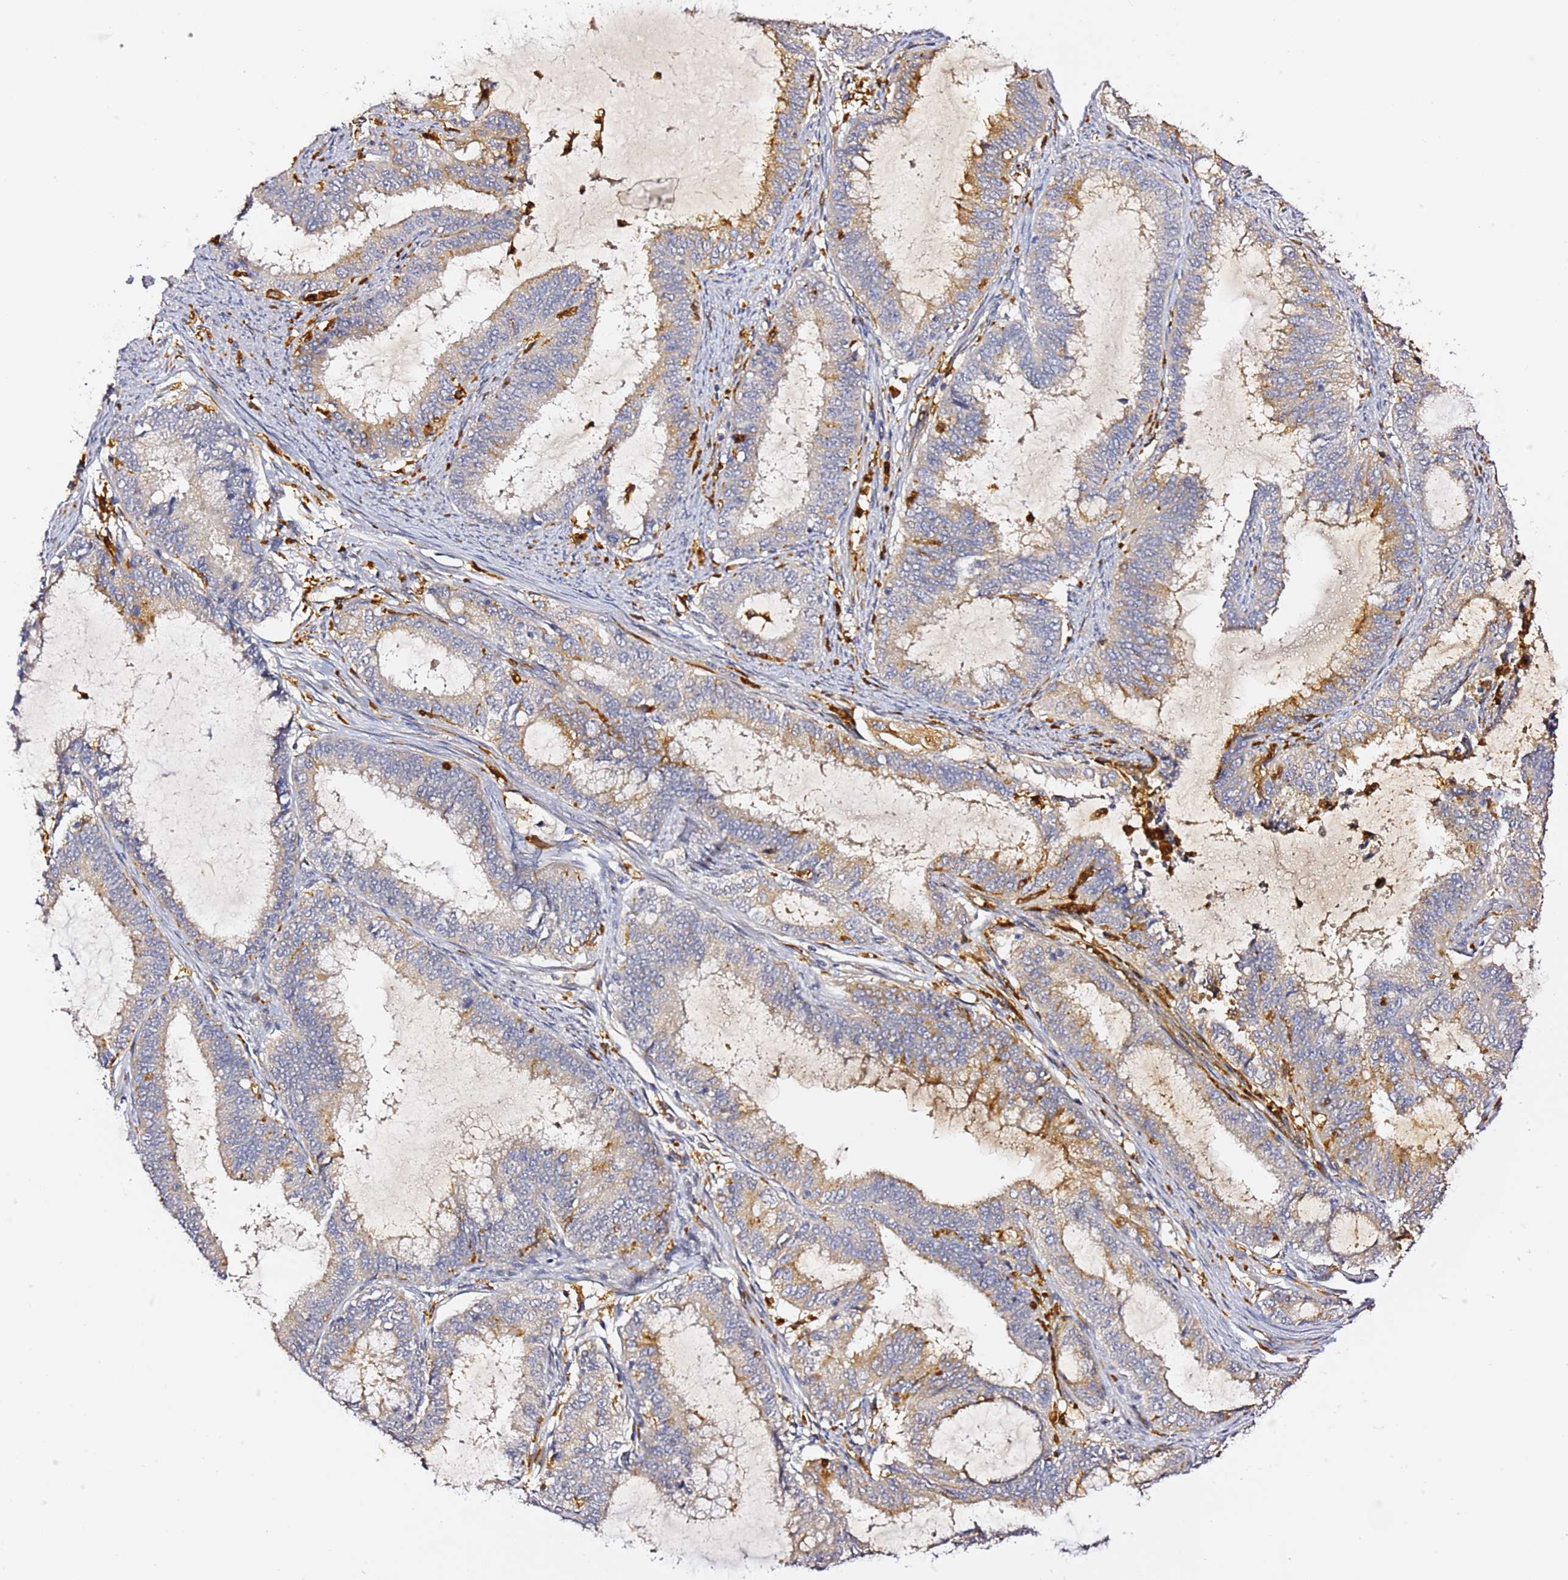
{"staining": {"intensity": "moderate", "quantity": "<25%", "location": "cytoplasmic/membranous"}, "tissue": "endometrial cancer", "cell_type": "Tumor cells", "image_type": "cancer", "snomed": [{"axis": "morphology", "description": "Adenocarcinoma, NOS"}, {"axis": "topography", "description": "Endometrium"}], "caption": "A brown stain highlights moderate cytoplasmic/membranous staining of a protein in adenocarcinoma (endometrial) tumor cells. (DAB (3,3'-diaminobenzidine) IHC, brown staining for protein, blue staining for nuclei).", "gene": "IL4I1", "patient": {"sex": "female", "age": 51}}